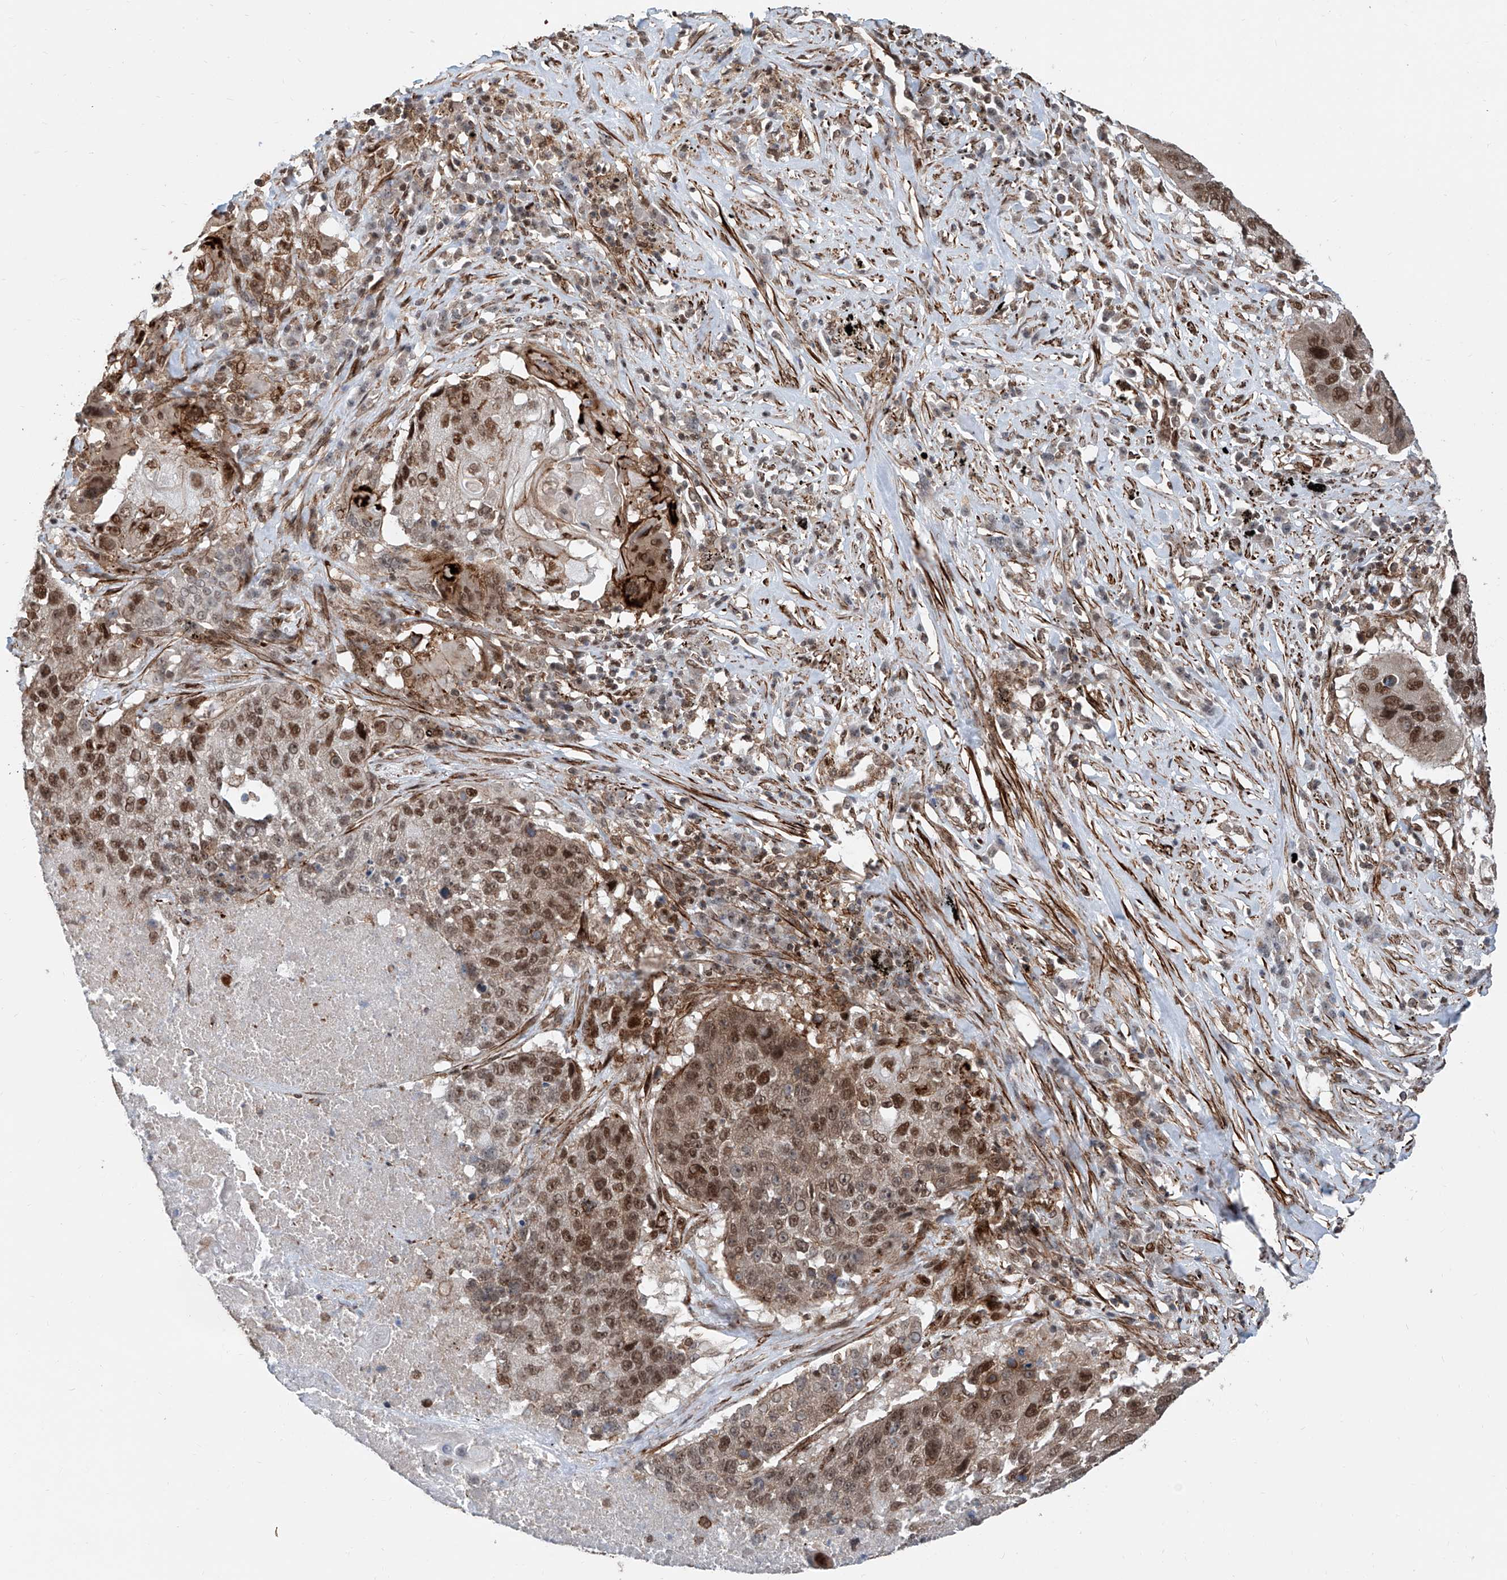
{"staining": {"intensity": "moderate", "quantity": ">75%", "location": "nuclear"}, "tissue": "lung cancer", "cell_type": "Tumor cells", "image_type": "cancer", "snomed": [{"axis": "morphology", "description": "Squamous cell carcinoma, NOS"}, {"axis": "topography", "description": "Lung"}], "caption": "Immunohistochemistry (IHC) (DAB (3,3'-diaminobenzidine)) staining of human squamous cell carcinoma (lung) demonstrates moderate nuclear protein staining in approximately >75% of tumor cells.", "gene": "SDE2", "patient": {"sex": "male", "age": 61}}